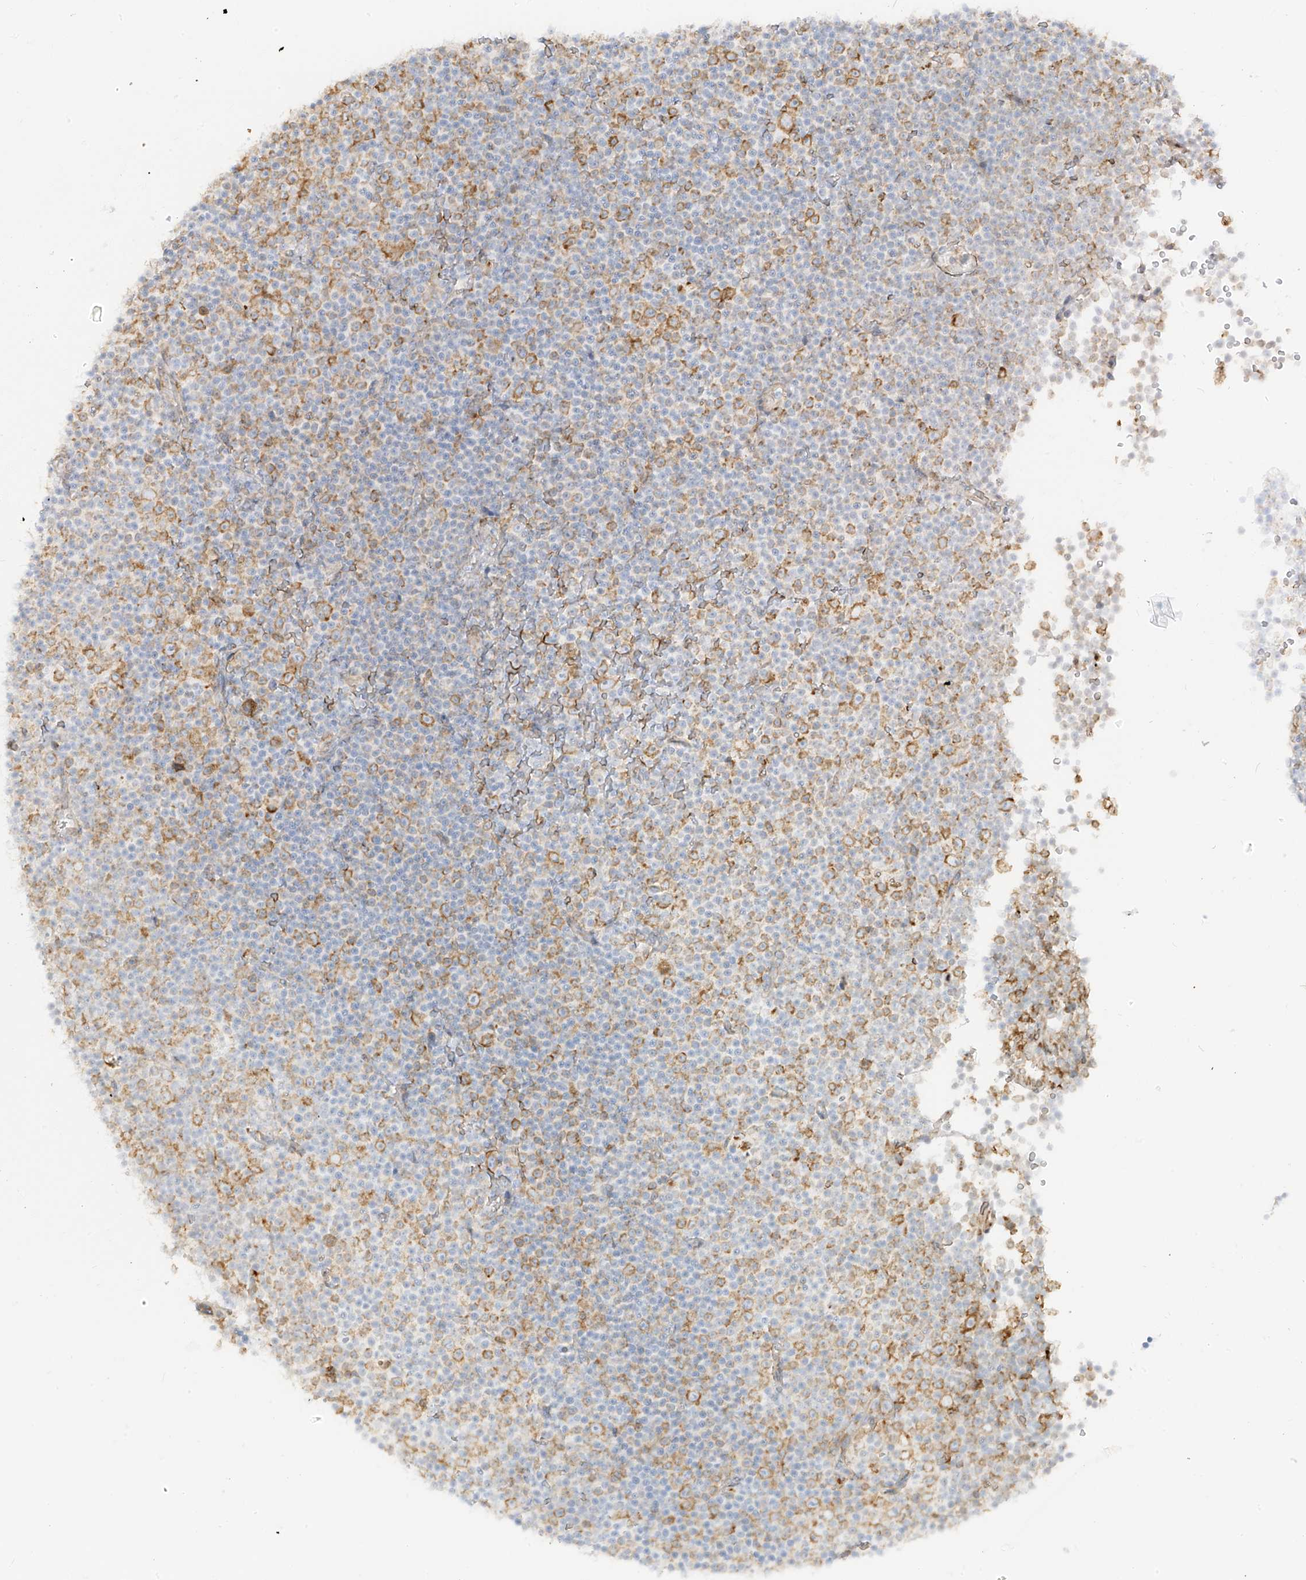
{"staining": {"intensity": "negative", "quantity": "none", "location": "none"}, "tissue": "lymphoma", "cell_type": "Tumor cells", "image_type": "cancer", "snomed": [{"axis": "morphology", "description": "Malignant lymphoma, non-Hodgkin's type, Low grade"}, {"axis": "topography", "description": "Lymph node"}], "caption": "The image shows no significant staining in tumor cells of low-grade malignant lymphoma, non-Hodgkin's type. (Stains: DAB (3,3'-diaminobenzidine) IHC with hematoxylin counter stain, Microscopy: brightfield microscopy at high magnification).", "gene": "LRRC59", "patient": {"sex": "female", "age": 67}}